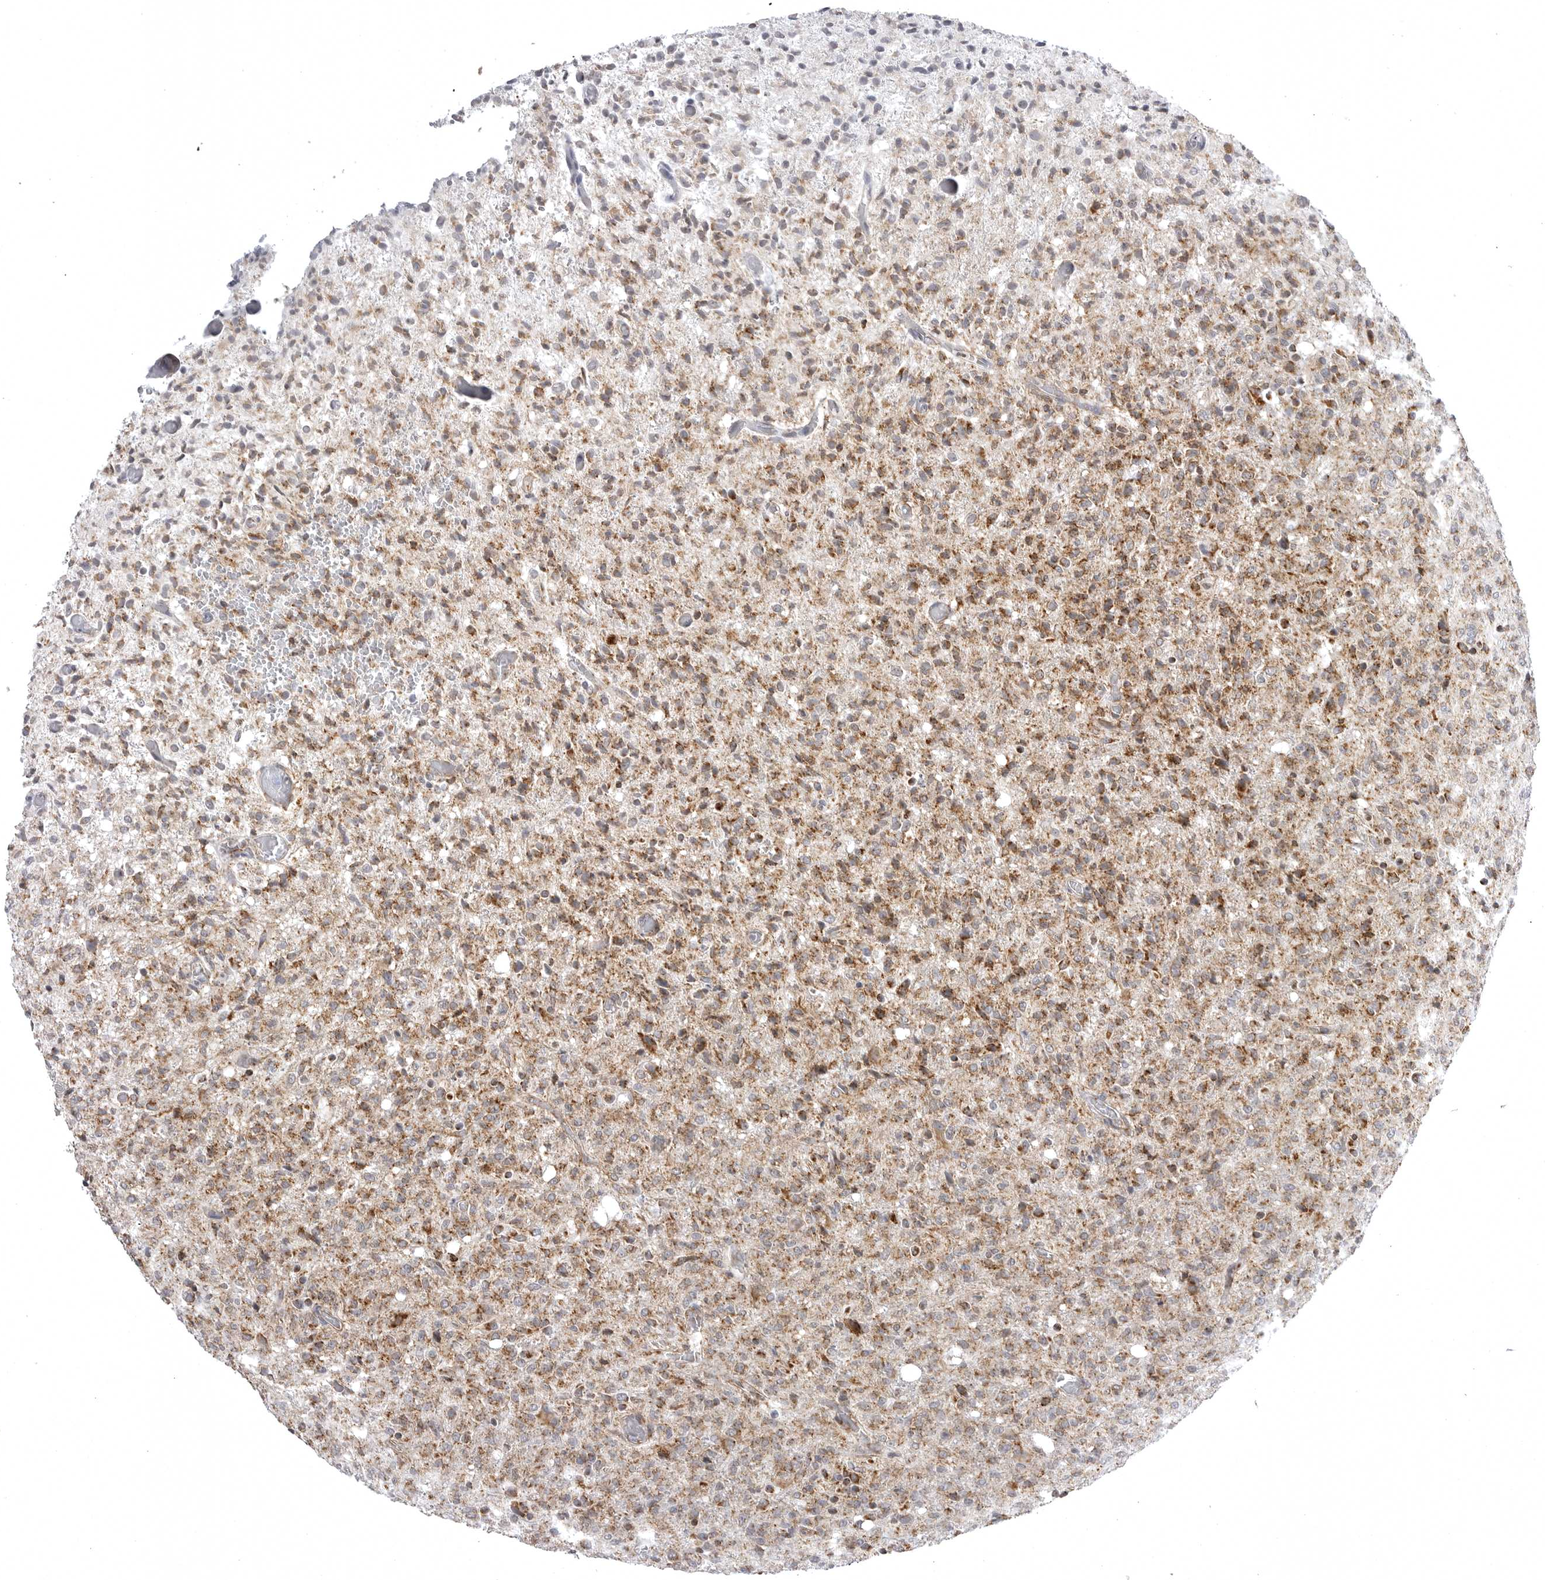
{"staining": {"intensity": "moderate", "quantity": ">75%", "location": "cytoplasmic/membranous"}, "tissue": "glioma", "cell_type": "Tumor cells", "image_type": "cancer", "snomed": [{"axis": "morphology", "description": "Glioma, malignant, High grade"}, {"axis": "topography", "description": "Brain"}], "caption": "Immunohistochemical staining of malignant glioma (high-grade) reveals medium levels of moderate cytoplasmic/membranous positivity in about >75% of tumor cells. The staining is performed using DAB brown chromogen to label protein expression. The nuclei are counter-stained blue using hematoxylin.", "gene": "TUFM", "patient": {"sex": "female", "age": 57}}